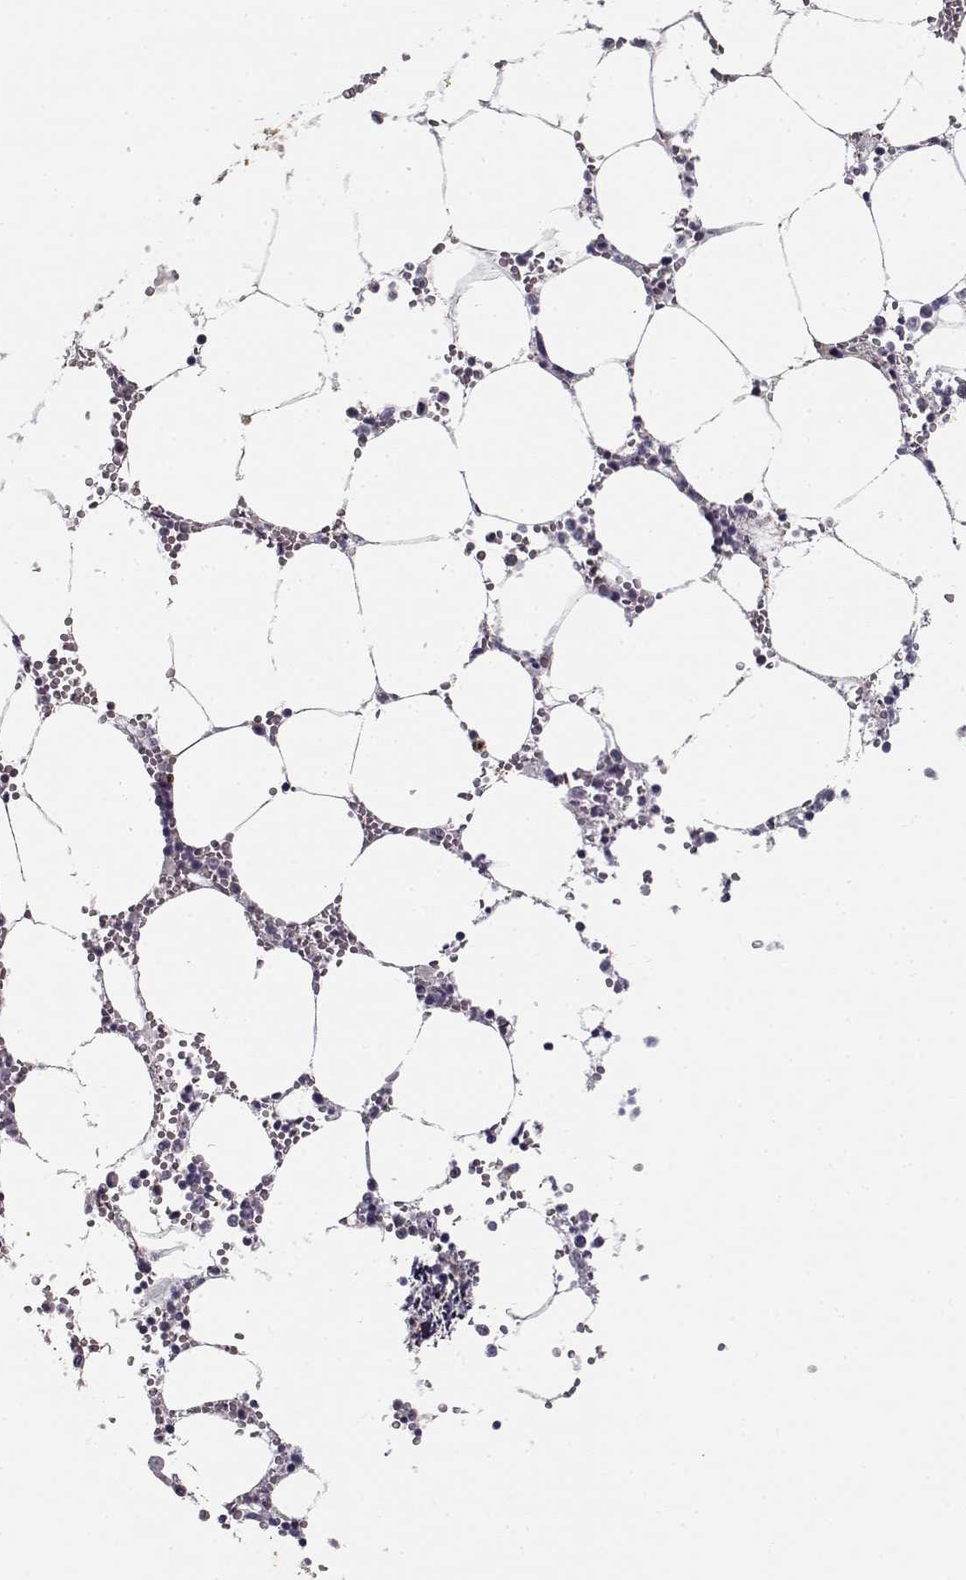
{"staining": {"intensity": "negative", "quantity": "none", "location": "none"}, "tissue": "bone marrow", "cell_type": "Hematopoietic cells", "image_type": "normal", "snomed": [{"axis": "morphology", "description": "Normal tissue, NOS"}, {"axis": "topography", "description": "Bone marrow"}], "caption": "This is an IHC micrograph of benign bone marrow. There is no expression in hematopoietic cells.", "gene": "UROC1", "patient": {"sex": "male", "age": 54}}